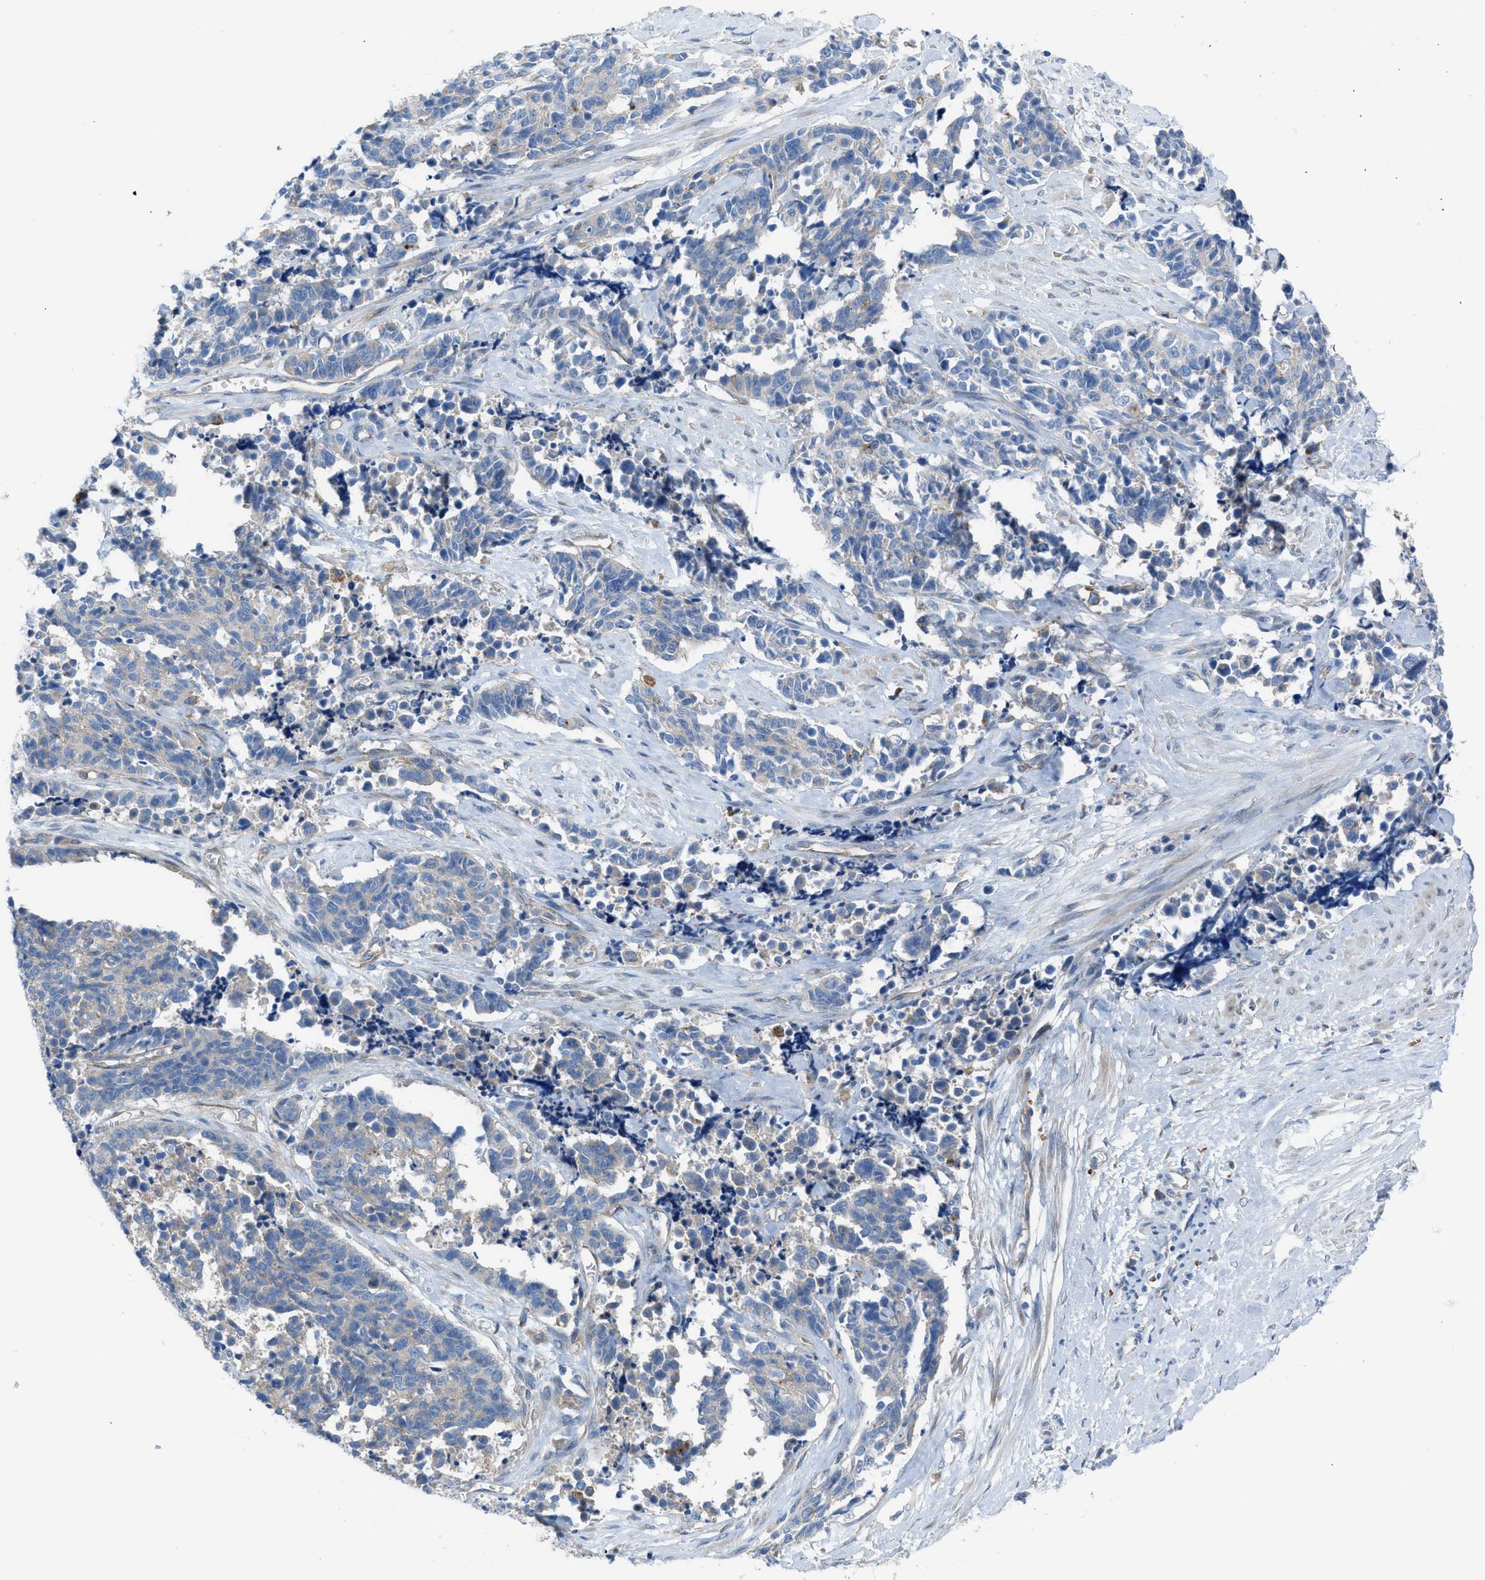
{"staining": {"intensity": "weak", "quantity": "25%-75%", "location": "cytoplasmic/membranous"}, "tissue": "cervical cancer", "cell_type": "Tumor cells", "image_type": "cancer", "snomed": [{"axis": "morphology", "description": "Squamous cell carcinoma, NOS"}, {"axis": "topography", "description": "Cervix"}], "caption": "Cervical cancer was stained to show a protein in brown. There is low levels of weak cytoplasmic/membranous staining in approximately 25%-75% of tumor cells.", "gene": "EGFR", "patient": {"sex": "female", "age": 35}}